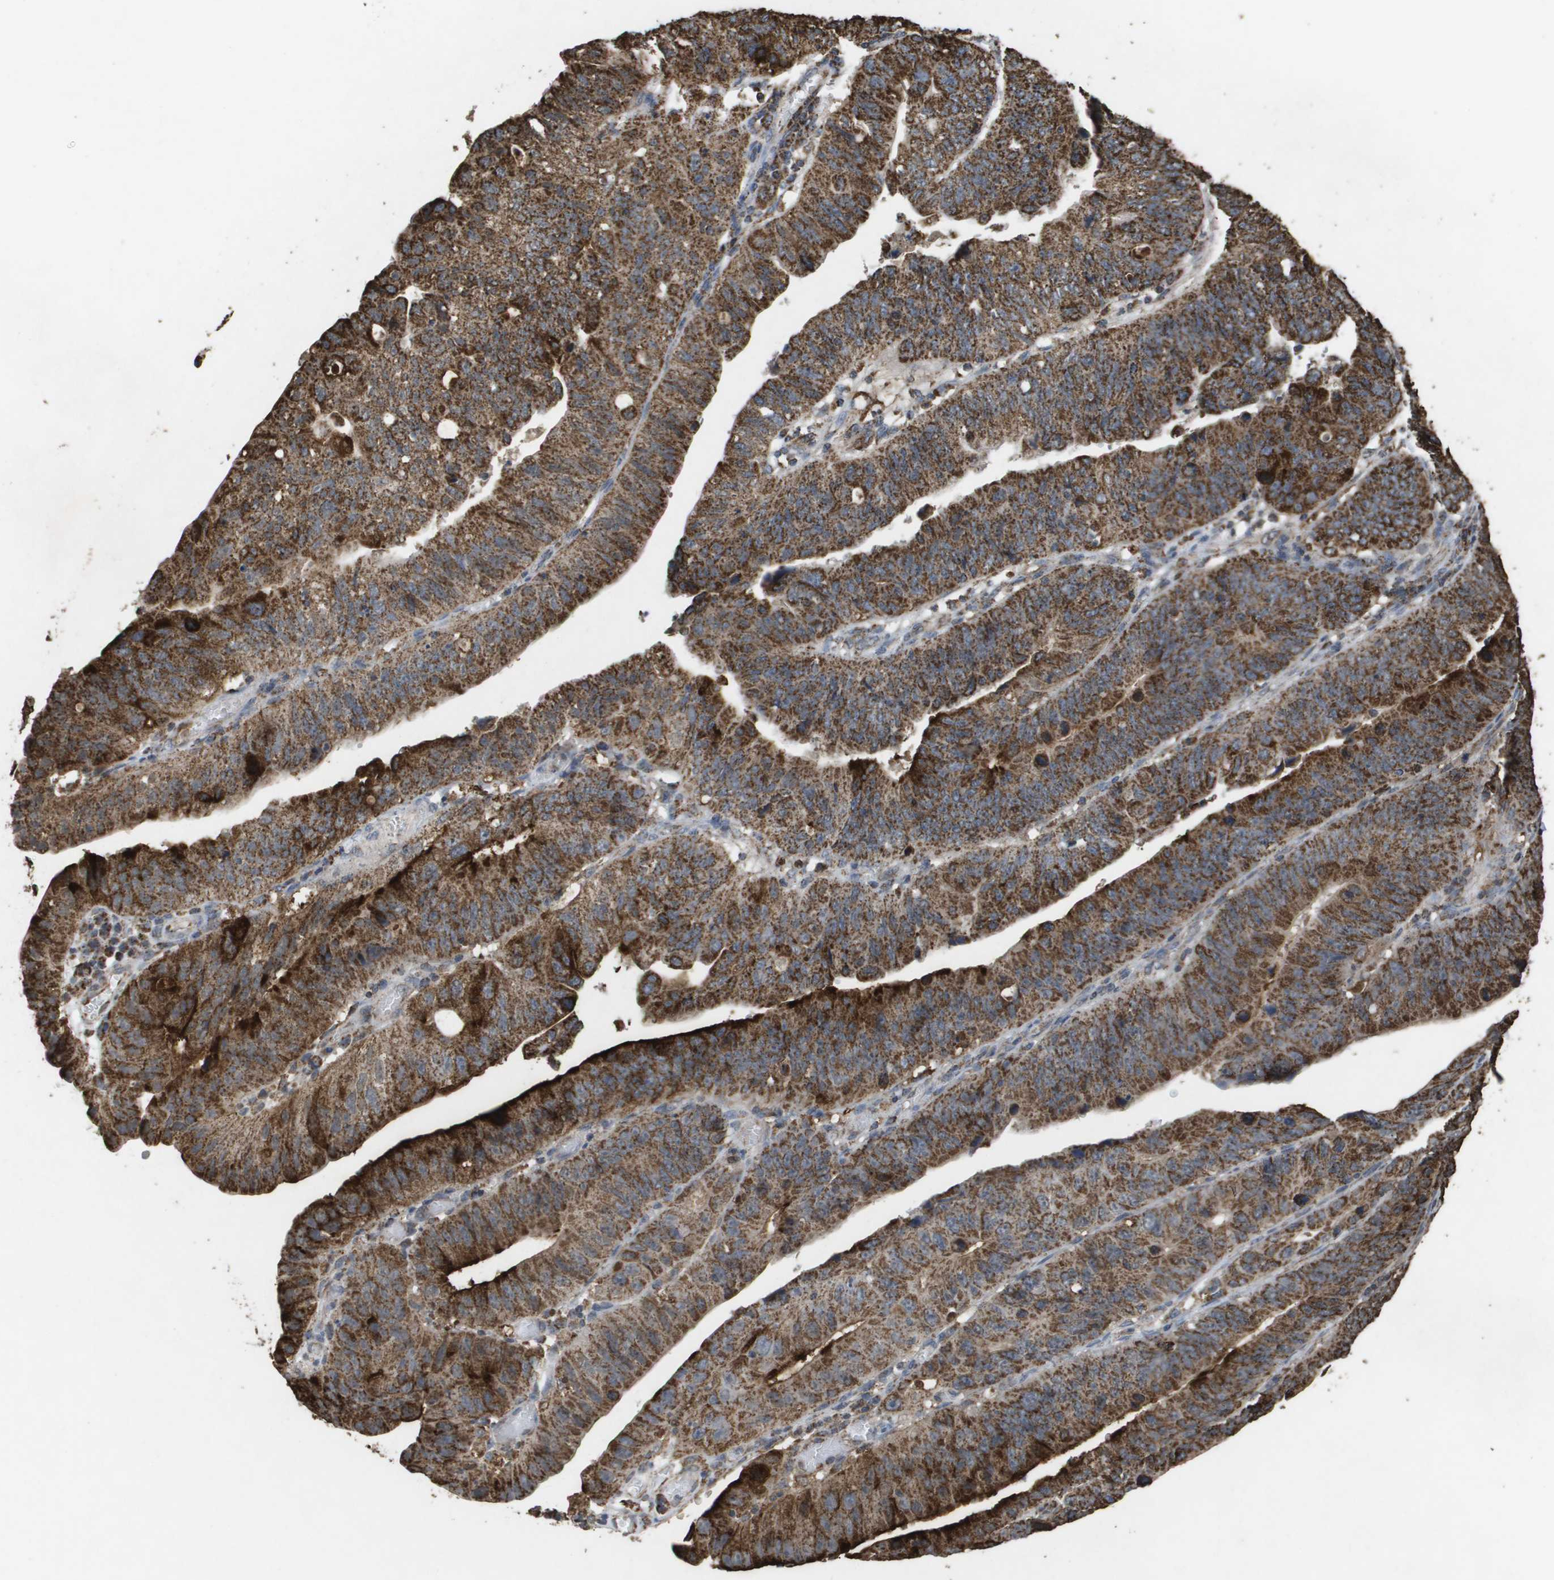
{"staining": {"intensity": "strong", "quantity": ">75%", "location": "cytoplasmic/membranous"}, "tissue": "stomach cancer", "cell_type": "Tumor cells", "image_type": "cancer", "snomed": [{"axis": "morphology", "description": "Adenocarcinoma, NOS"}, {"axis": "topography", "description": "Stomach"}], "caption": "The immunohistochemical stain shows strong cytoplasmic/membranous staining in tumor cells of stomach cancer tissue.", "gene": "HSPE1", "patient": {"sex": "male", "age": 59}}